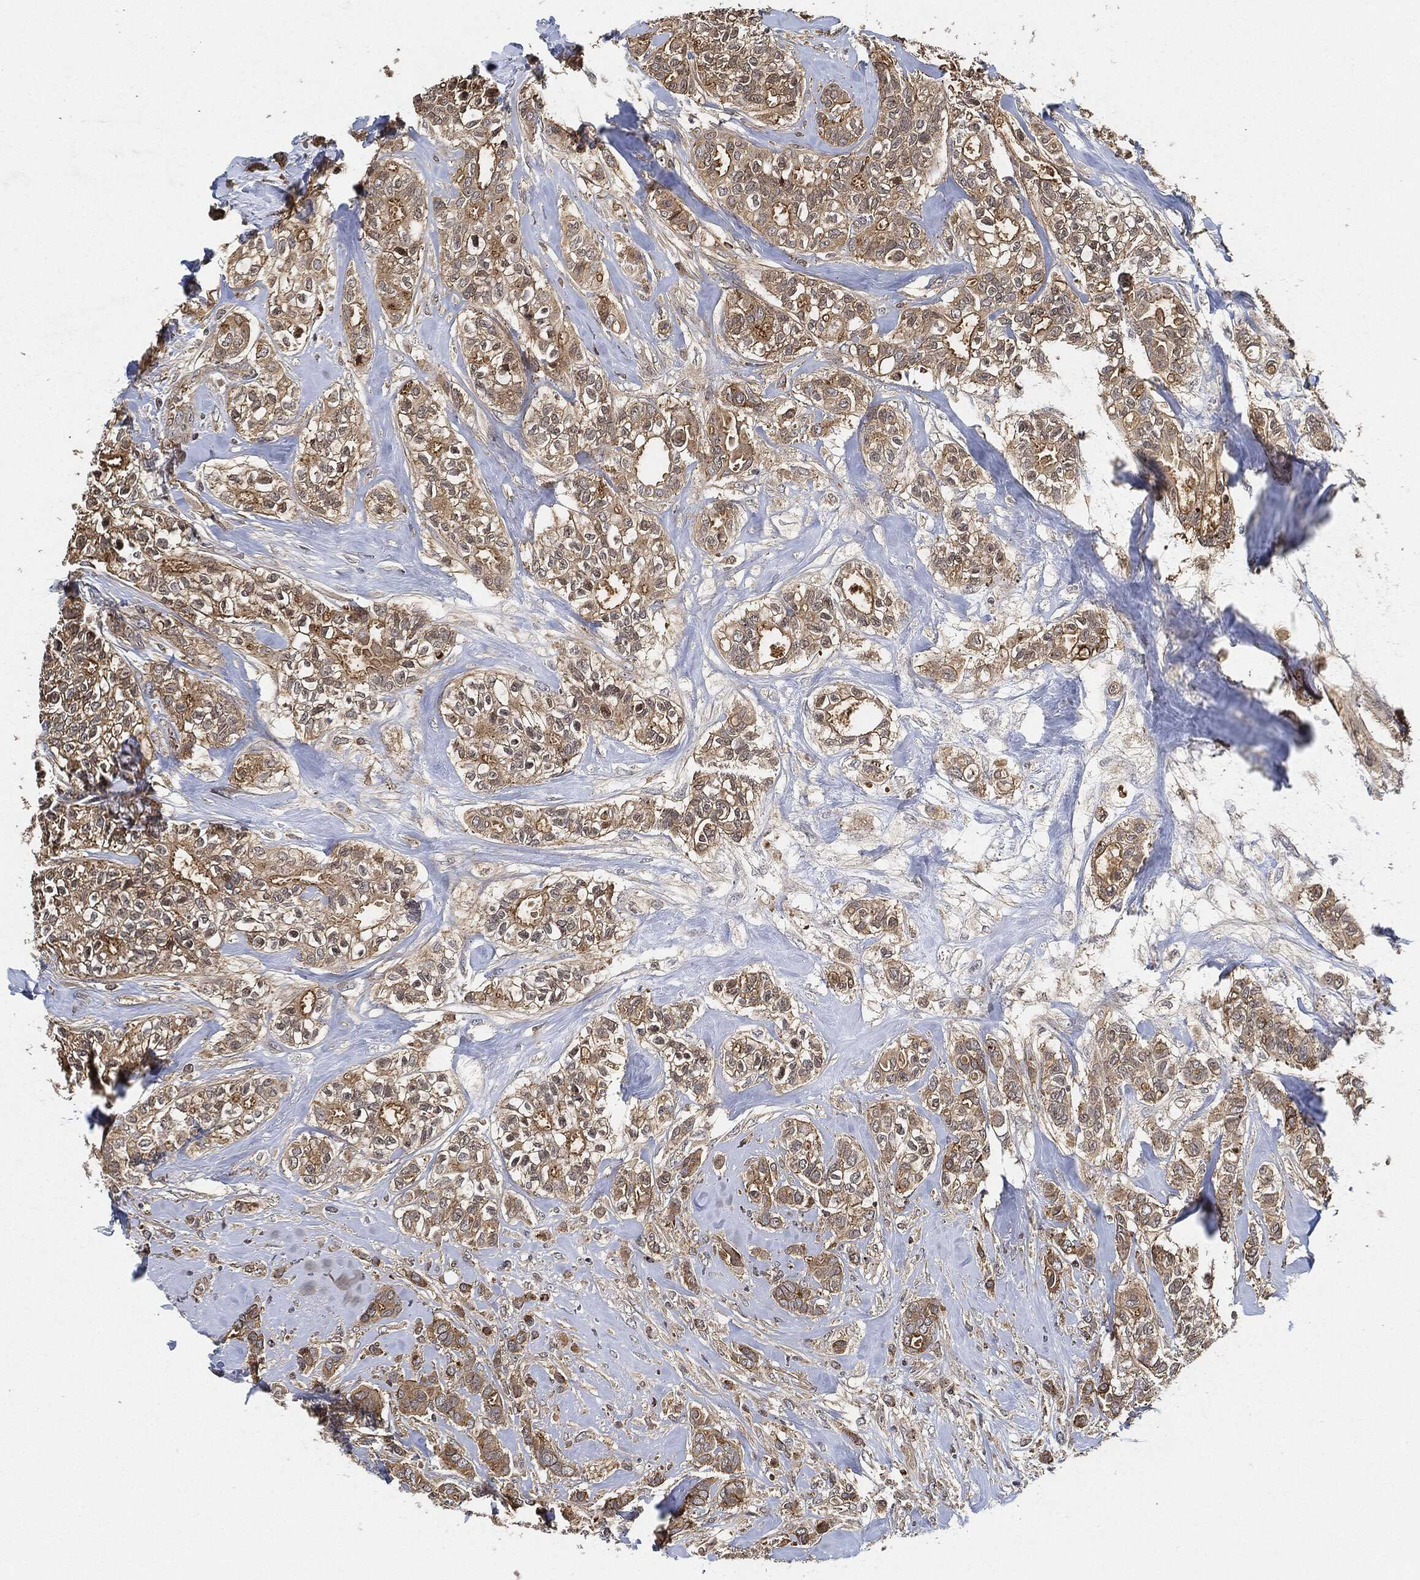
{"staining": {"intensity": "strong", "quantity": "<25%", "location": "cytoplasmic/membranous"}, "tissue": "breast cancer", "cell_type": "Tumor cells", "image_type": "cancer", "snomed": [{"axis": "morphology", "description": "Duct carcinoma"}, {"axis": "topography", "description": "Breast"}], "caption": "This micrograph reveals invasive ductal carcinoma (breast) stained with immunohistochemistry (IHC) to label a protein in brown. The cytoplasmic/membranous of tumor cells show strong positivity for the protein. Nuclei are counter-stained blue.", "gene": "MAP3K3", "patient": {"sex": "female", "age": 71}}